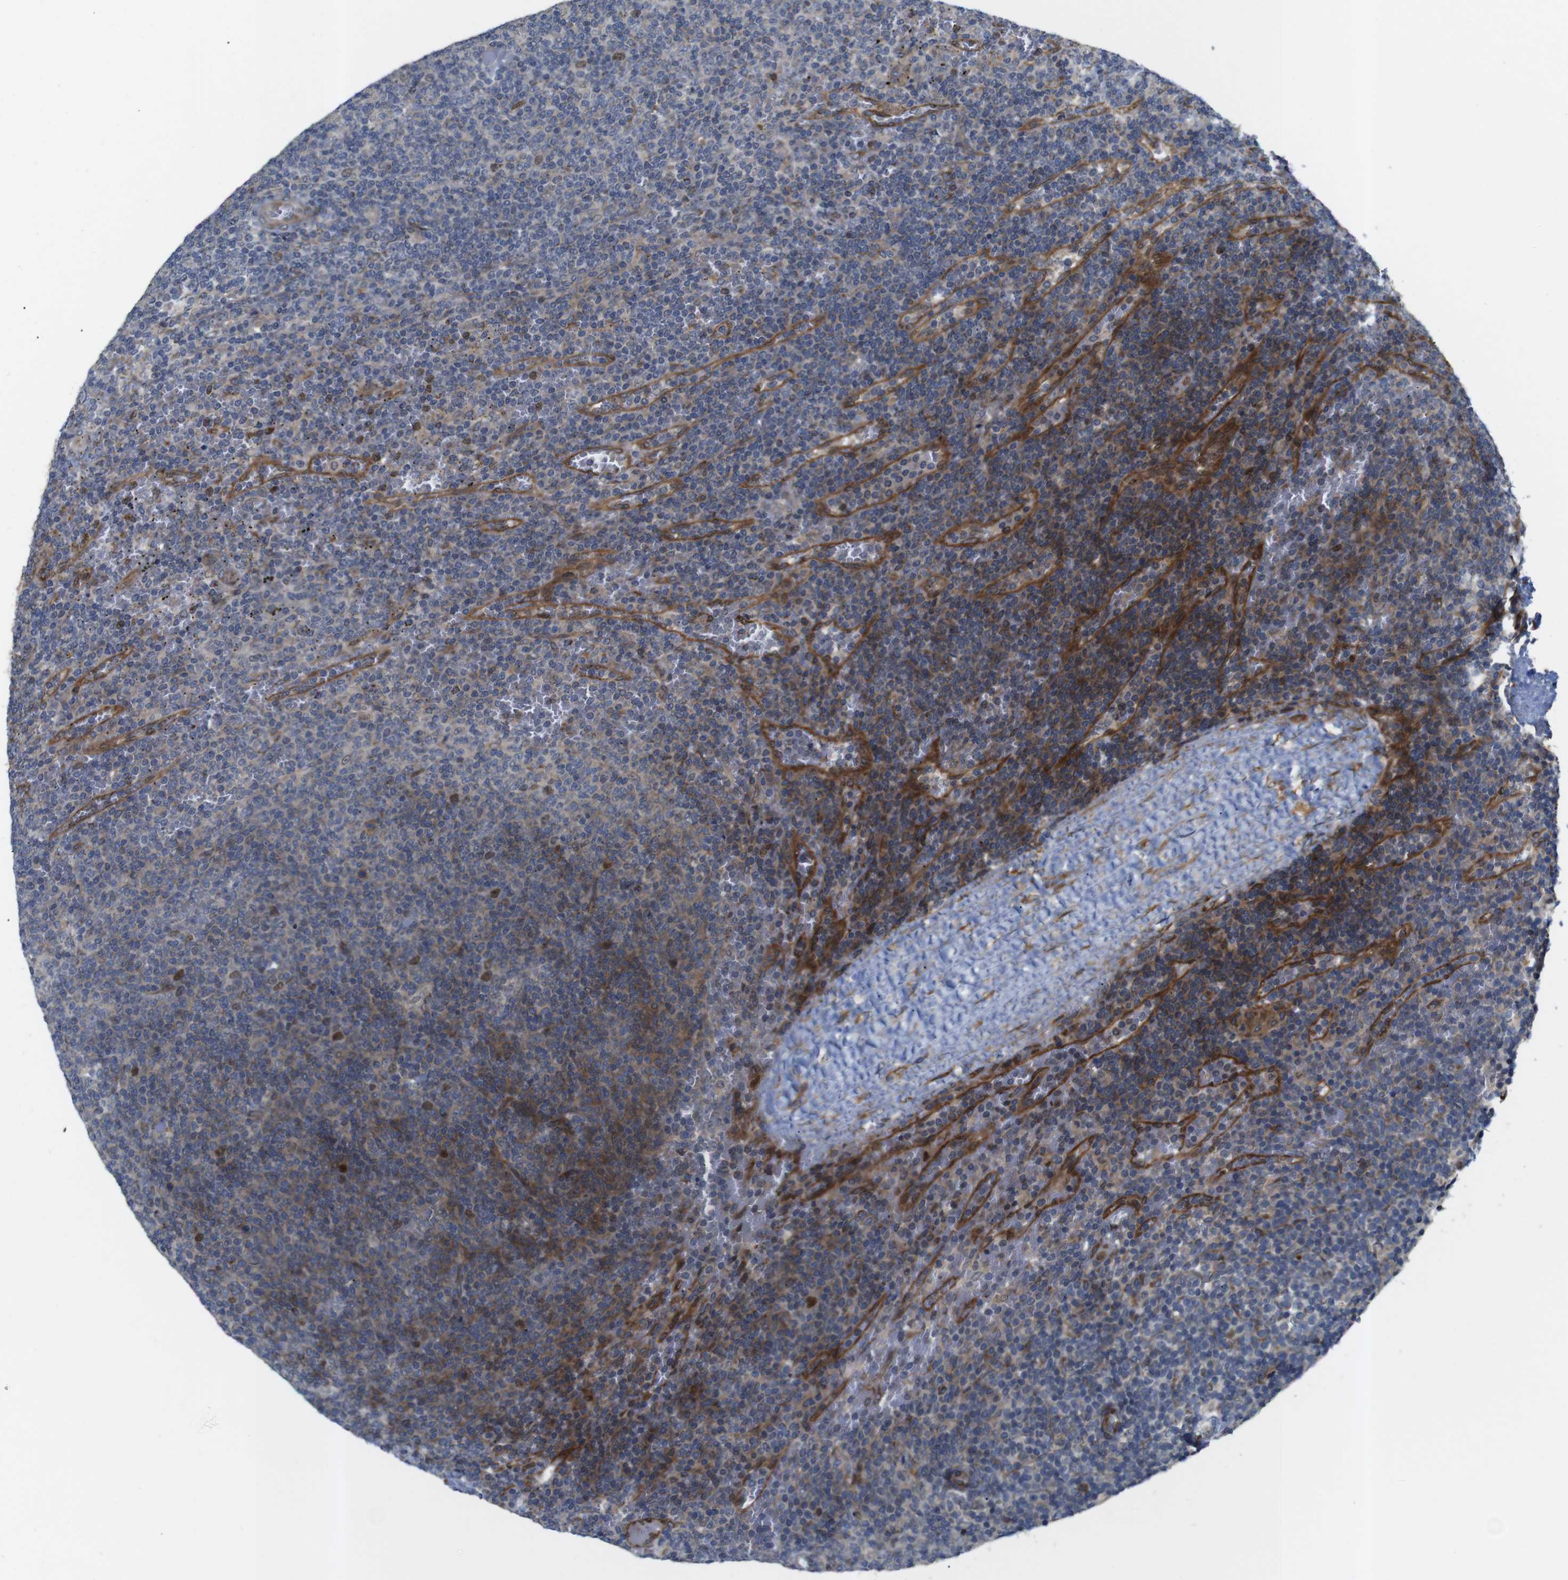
{"staining": {"intensity": "weak", "quantity": ">75%", "location": "cytoplasmic/membranous"}, "tissue": "lymphoma", "cell_type": "Tumor cells", "image_type": "cancer", "snomed": [{"axis": "morphology", "description": "Malignant lymphoma, non-Hodgkin's type, Low grade"}, {"axis": "topography", "description": "Spleen"}], "caption": "Immunohistochemistry (IHC) photomicrograph of neoplastic tissue: human lymphoma stained using immunohistochemistry (IHC) reveals low levels of weak protein expression localized specifically in the cytoplasmic/membranous of tumor cells, appearing as a cytoplasmic/membranous brown color.", "gene": "P3H2", "patient": {"sex": "female", "age": 50}}